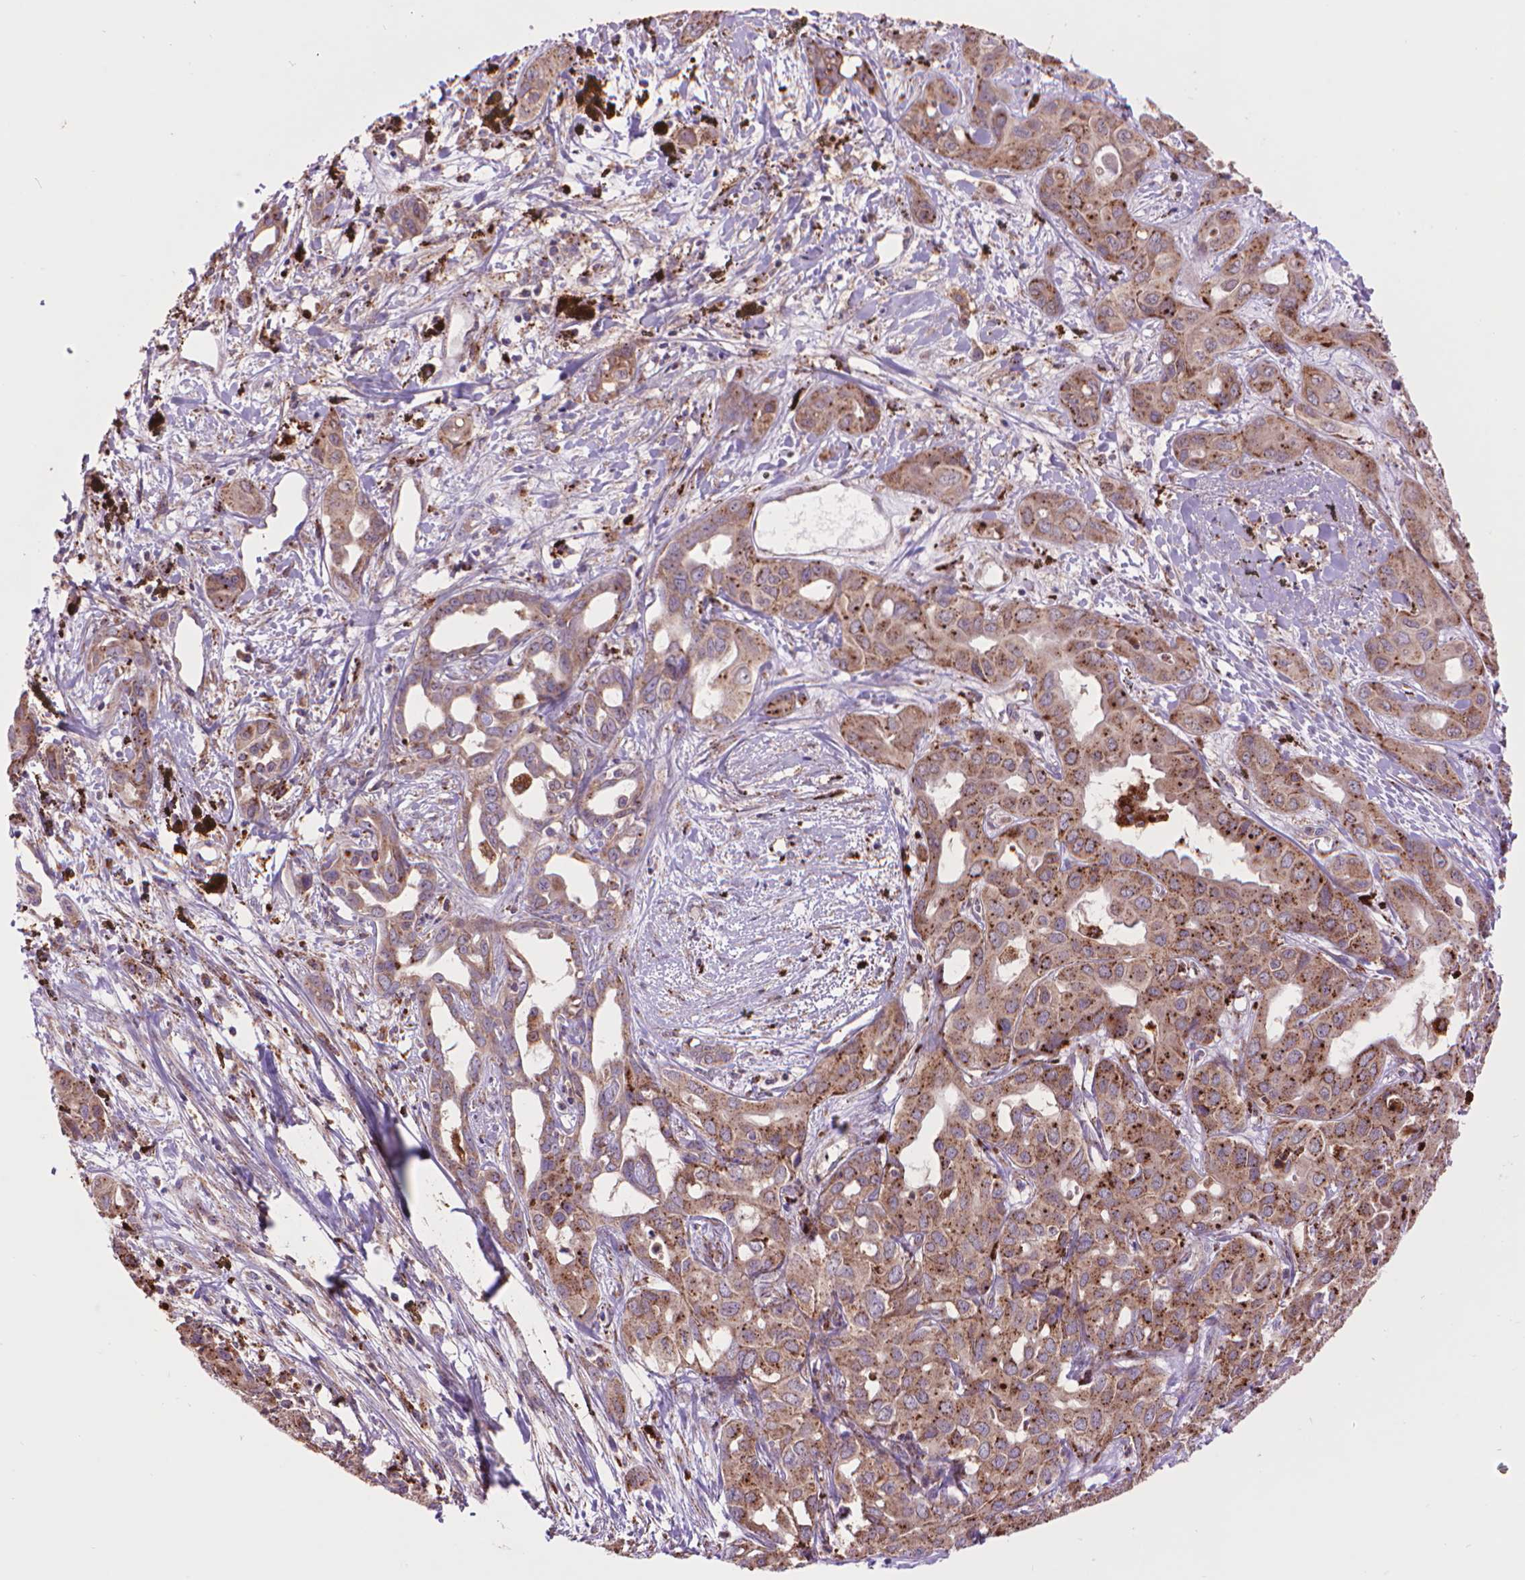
{"staining": {"intensity": "strong", "quantity": "25%-75%", "location": "cytoplasmic/membranous"}, "tissue": "liver cancer", "cell_type": "Tumor cells", "image_type": "cancer", "snomed": [{"axis": "morphology", "description": "Cholangiocarcinoma"}, {"axis": "topography", "description": "Liver"}], "caption": "A histopathology image of liver cancer (cholangiocarcinoma) stained for a protein exhibits strong cytoplasmic/membranous brown staining in tumor cells.", "gene": "GLB1", "patient": {"sex": "female", "age": 60}}